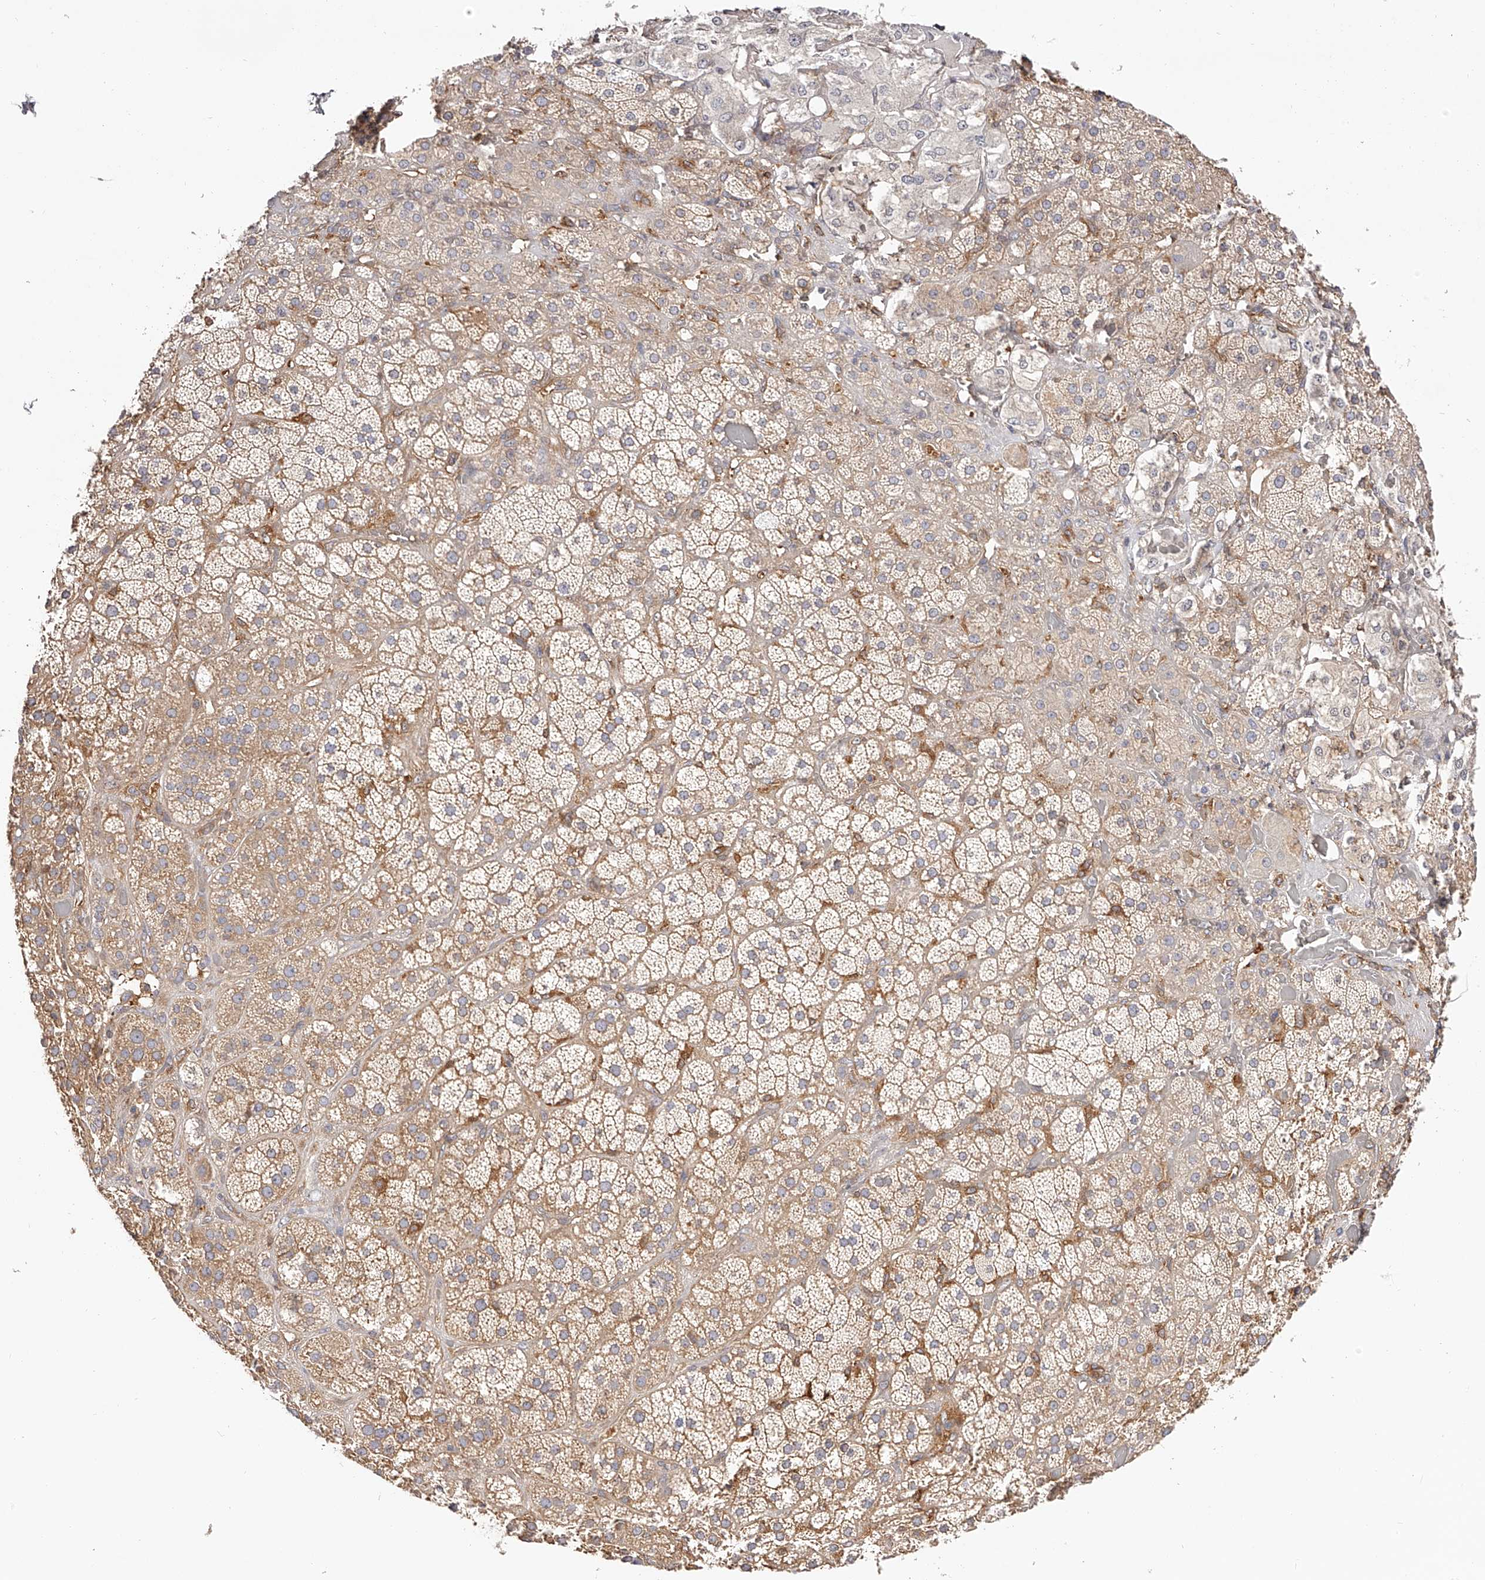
{"staining": {"intensity": "moderate", "quantity": ">75%", "location": "cytoplasmic/membranous"}, "tissue": "adrenal gland", "cell_type": "Glandular cells", "image_type": "normal", "snomed": [{"axis": "morphology", "description": "Normal tissue, NOS"}, {"axis": "topography", "description": "Adrenal gland"}], "caption": "This is an image of immunohistochemistry staining of benign adrenal gland, which shows moderate positivity in the cytoplasmic/membranous of glandular cells.", "gene": "LAP3", "patient": {"sex": "male", "age": 57}}